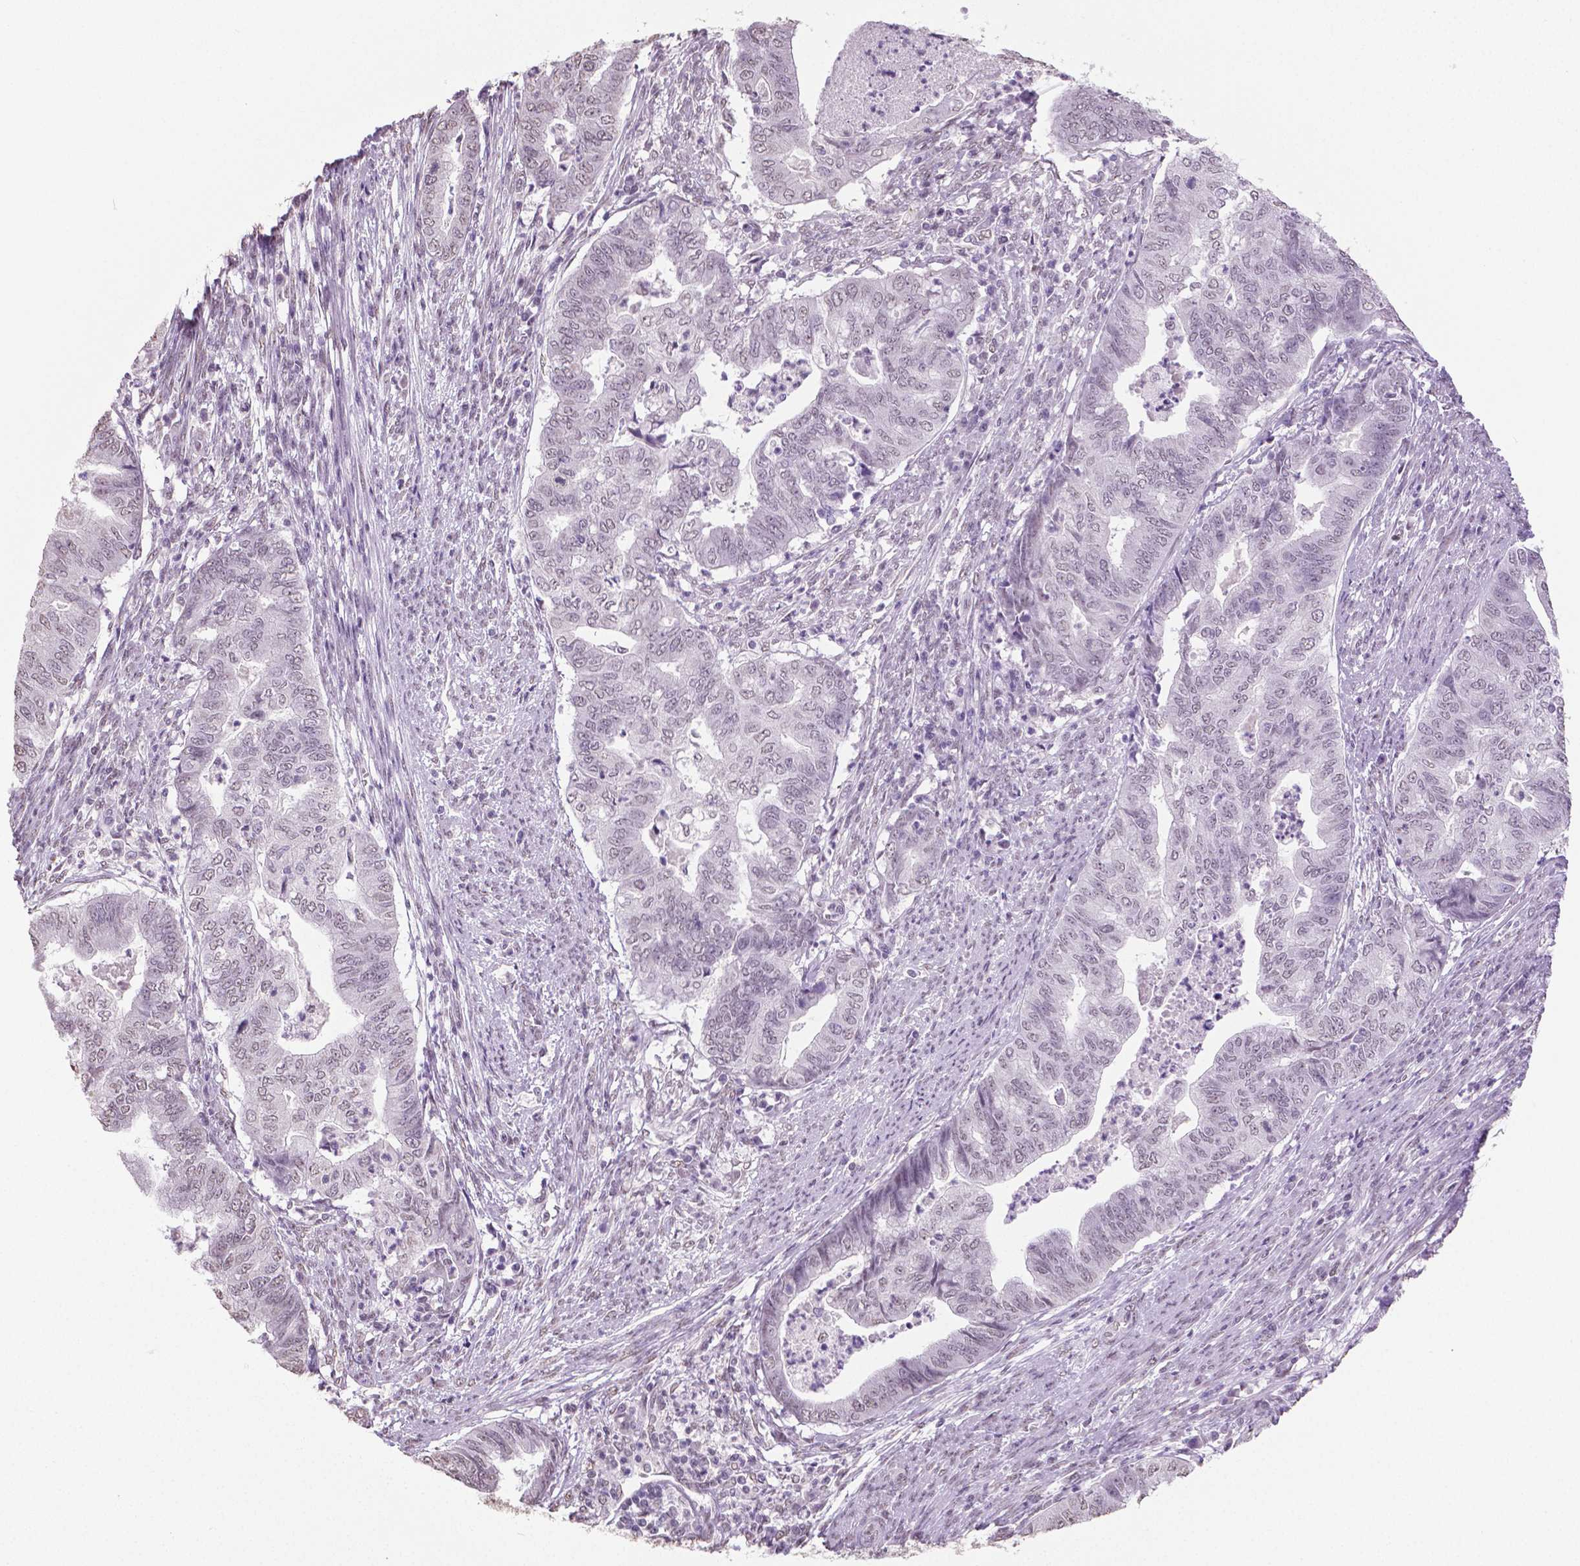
{"staining": {"intensity": "negative", "quantity": "none", "location": "none"}, "tissue": "endometrial cancer", "cell_type": "Tumor cells", "image_type": "cancer", "snomed": [{"axis": "morphology", "description": "Adenocarcinoma, NOS"}, {"axis": "topography", "description": "Endometrium"}], "caption": "High magnification brightfield microscopy of endometrial cancer stained with DAB (3,3'-diaminobenzidine) (brown) and counterstained with hematoxylin (blue): tumor cells show no significant expression.", "gene": "IGF2BP1", "patient": {"sex": "female", "age": 79}}